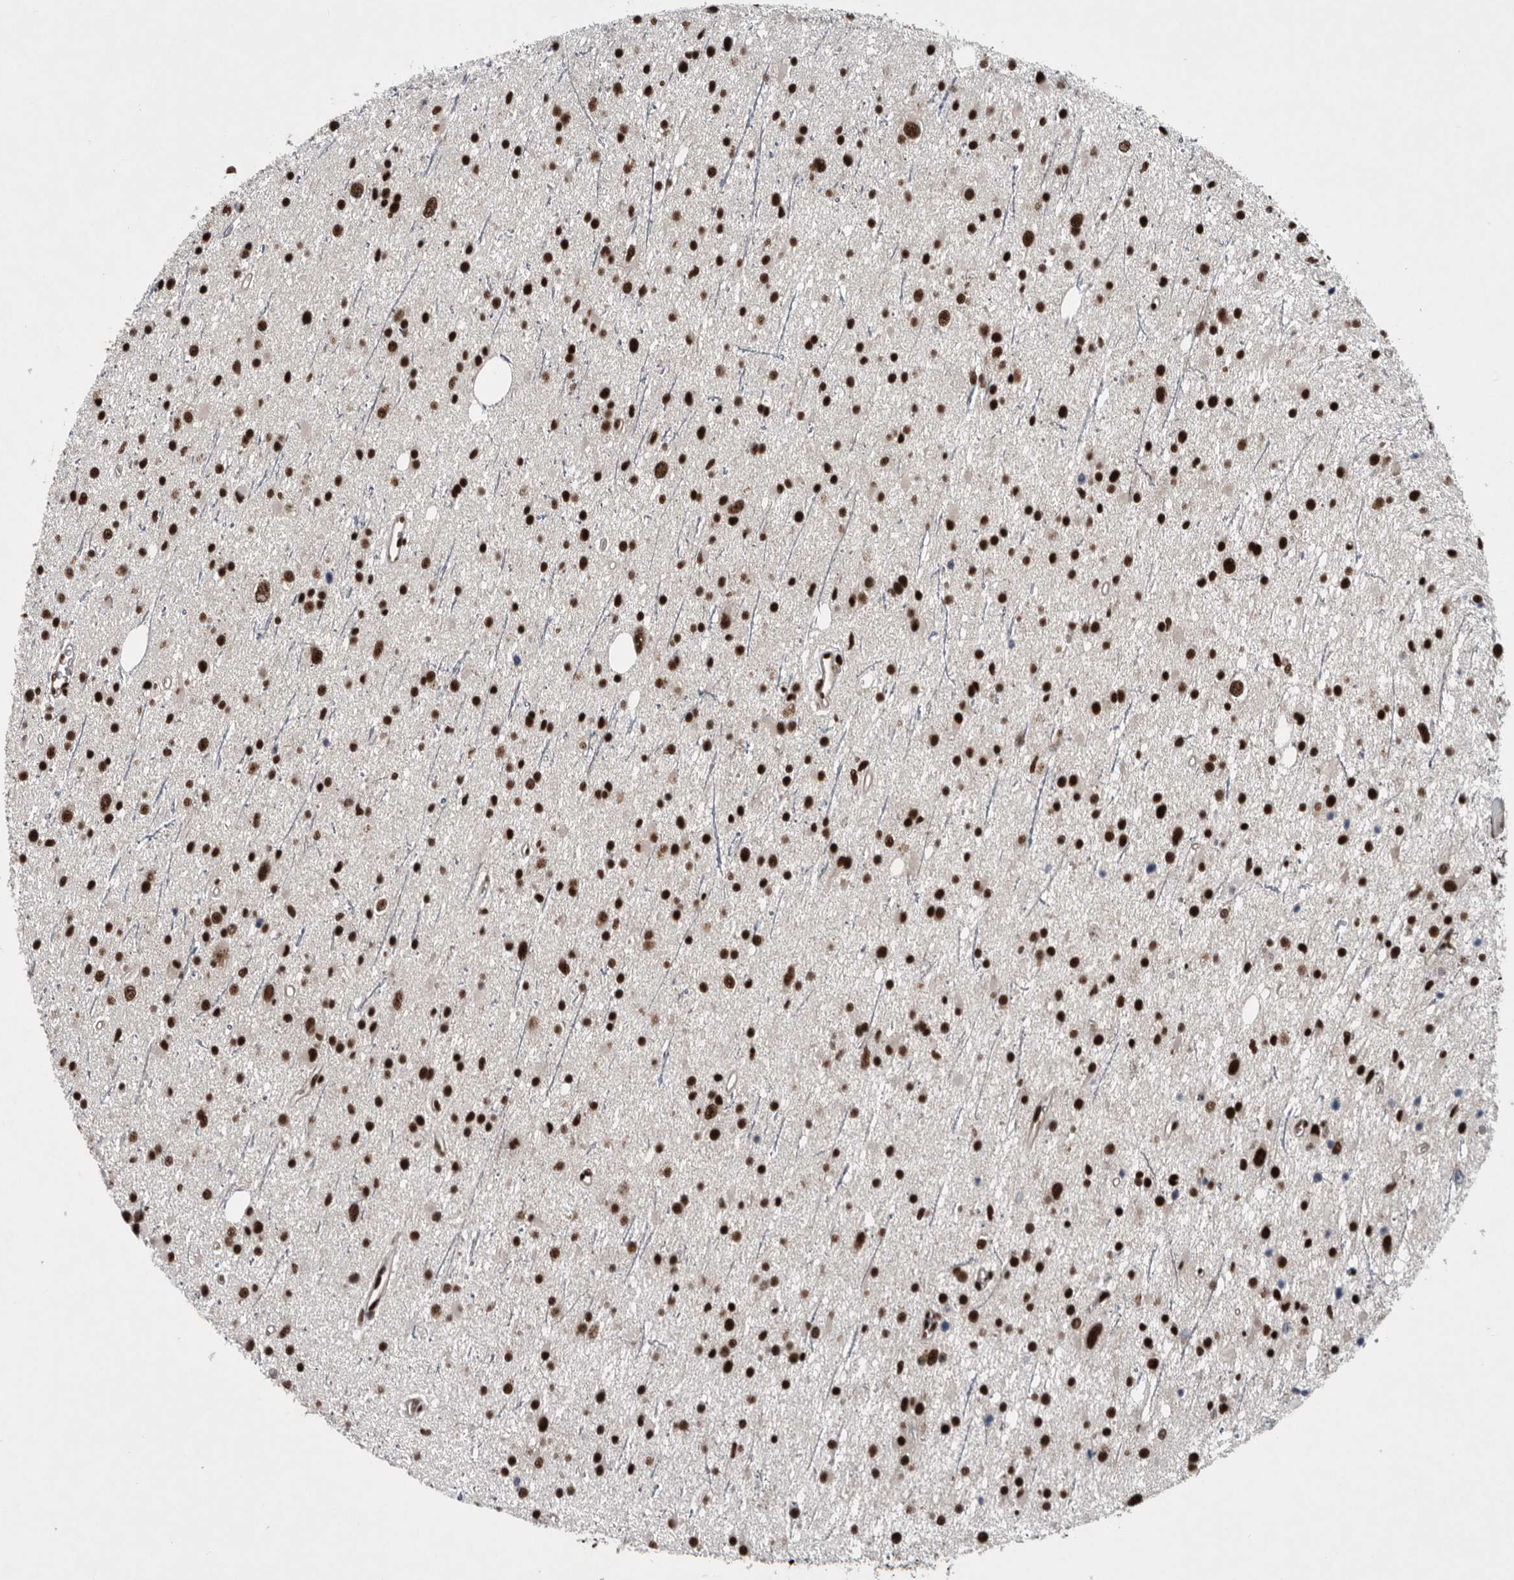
{"staining": {"intensity": "strong", "quantity": ">75%", "location": "nuclear"}, "tissue": "glioma", "cell_type": "Tumor cells", "image_type": "cancer", "snomed": [{"axis": "morphology", "description": "Glioma, malignant, Low grade"}, {"axis": "topography", "description": "Cerebral cortex"}], "caption": "Immunohistochemistry micrograph of neoplastic tissue: human glioma stained using immunohistochemistry (IHC) exhibits high levels of strong protein expression localized specifically in the nuclear of tumor cells, appearing as a nuclear brown color.", "gene": "SENP7", "patient": {"sex": "female", "age": 39}}